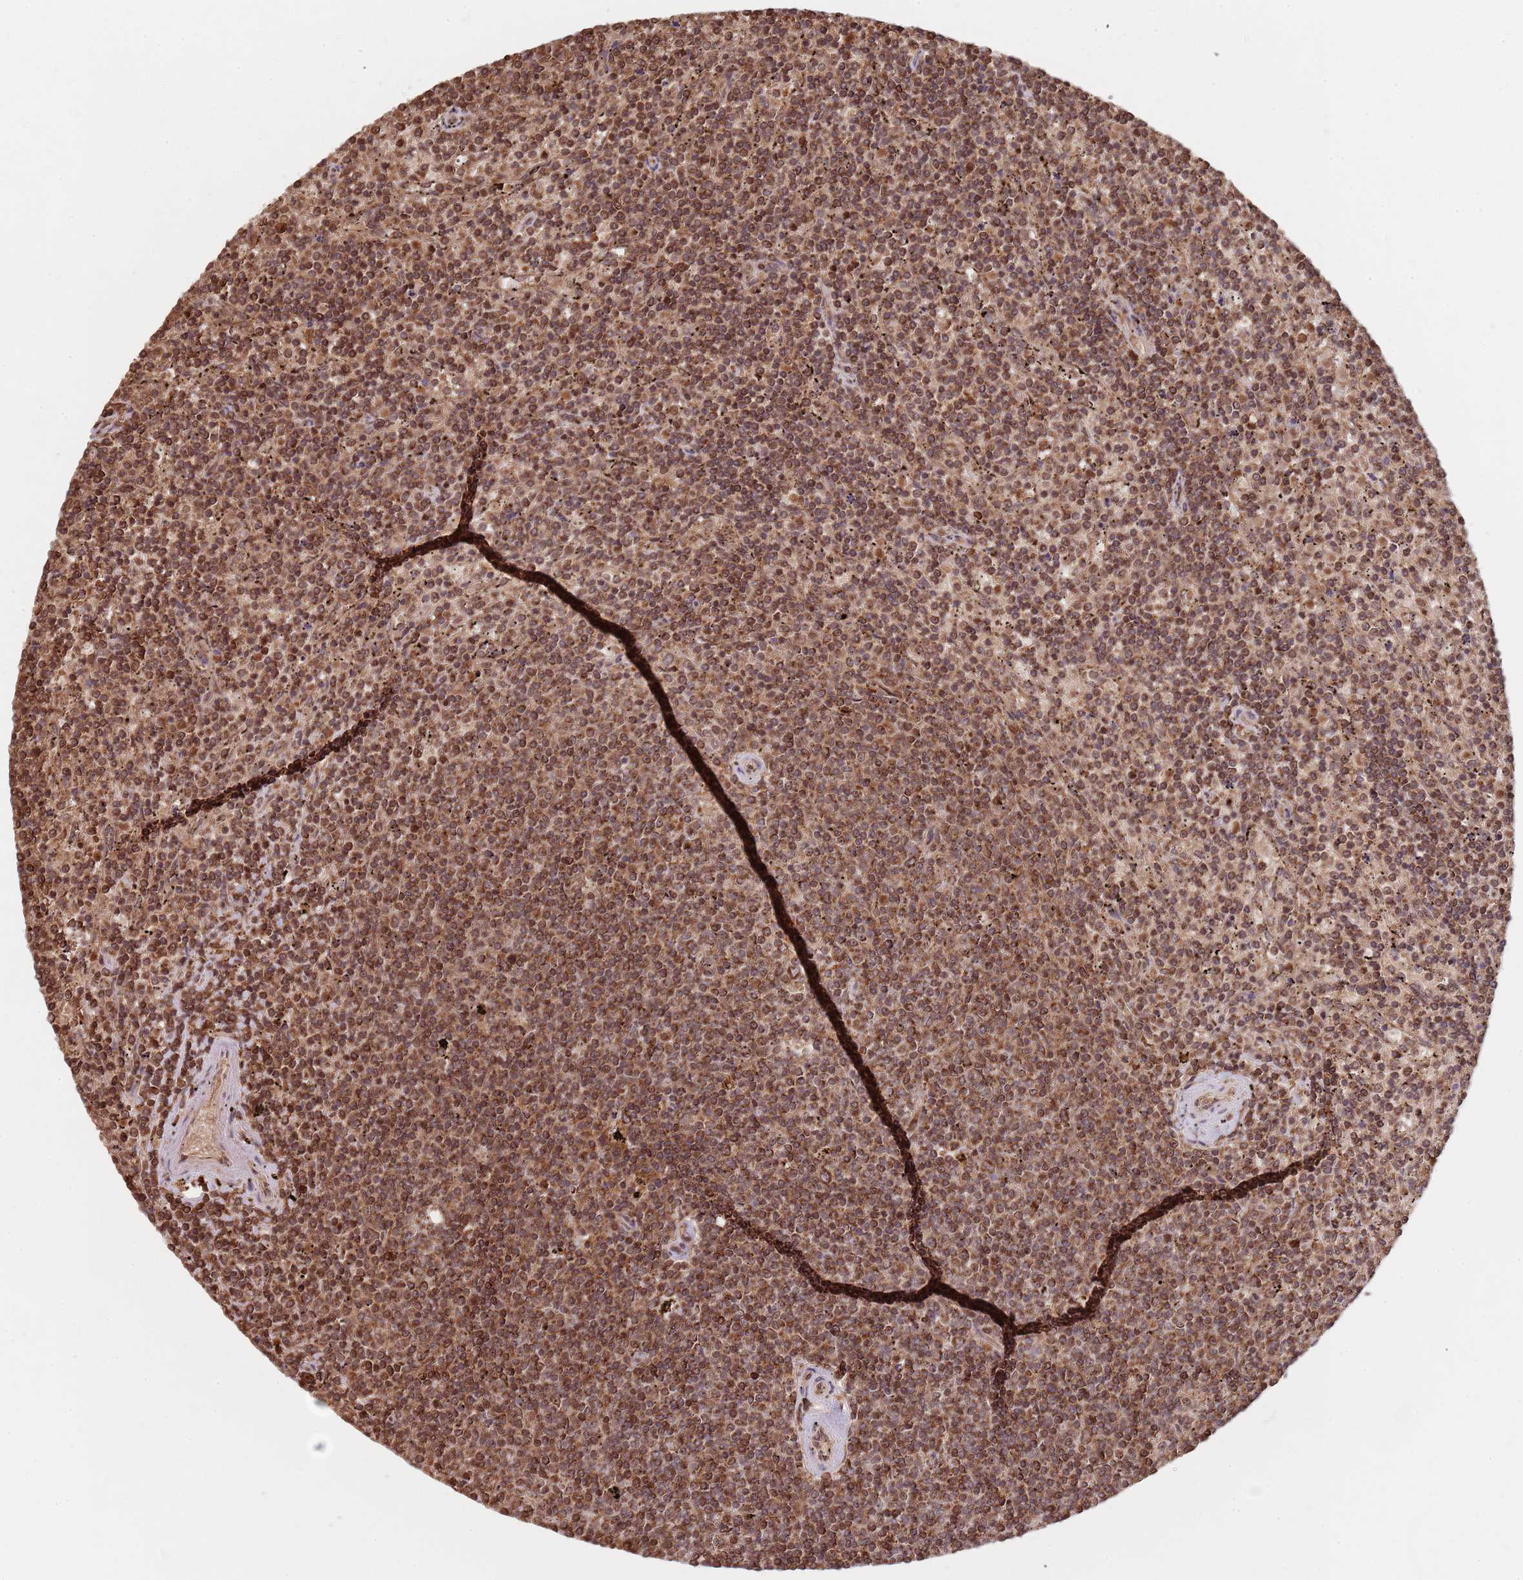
{"staining": {"intensity": "moderate", "quantity": ">75%", "location": "cytoplasmic/membranous"}, "tissue": "lymphoma", "cell_type": "Tumor cells", "image_type": "cancer", "snomed": [{"axis": "morphology", "description": "Malignant lymphoma, non-Hodgkin's type, Low grade"}, {"axis": "topography", "description": "Spleen"}], "caption": "DAB (3,3'-diaminobenzidine) immunohistochemical staining of malignant lymphoma, non-Hodgkin's type (low-grade) reveals moderate cytoplasmic/membranous protein staining in about >75% of tumor cells. (DAB (3,3'-diaminobenzidine) IHC with brightfield microscopy, high magnification).", "gene": "DCHS1", "patient": {"sex": "female", "age": 50}}